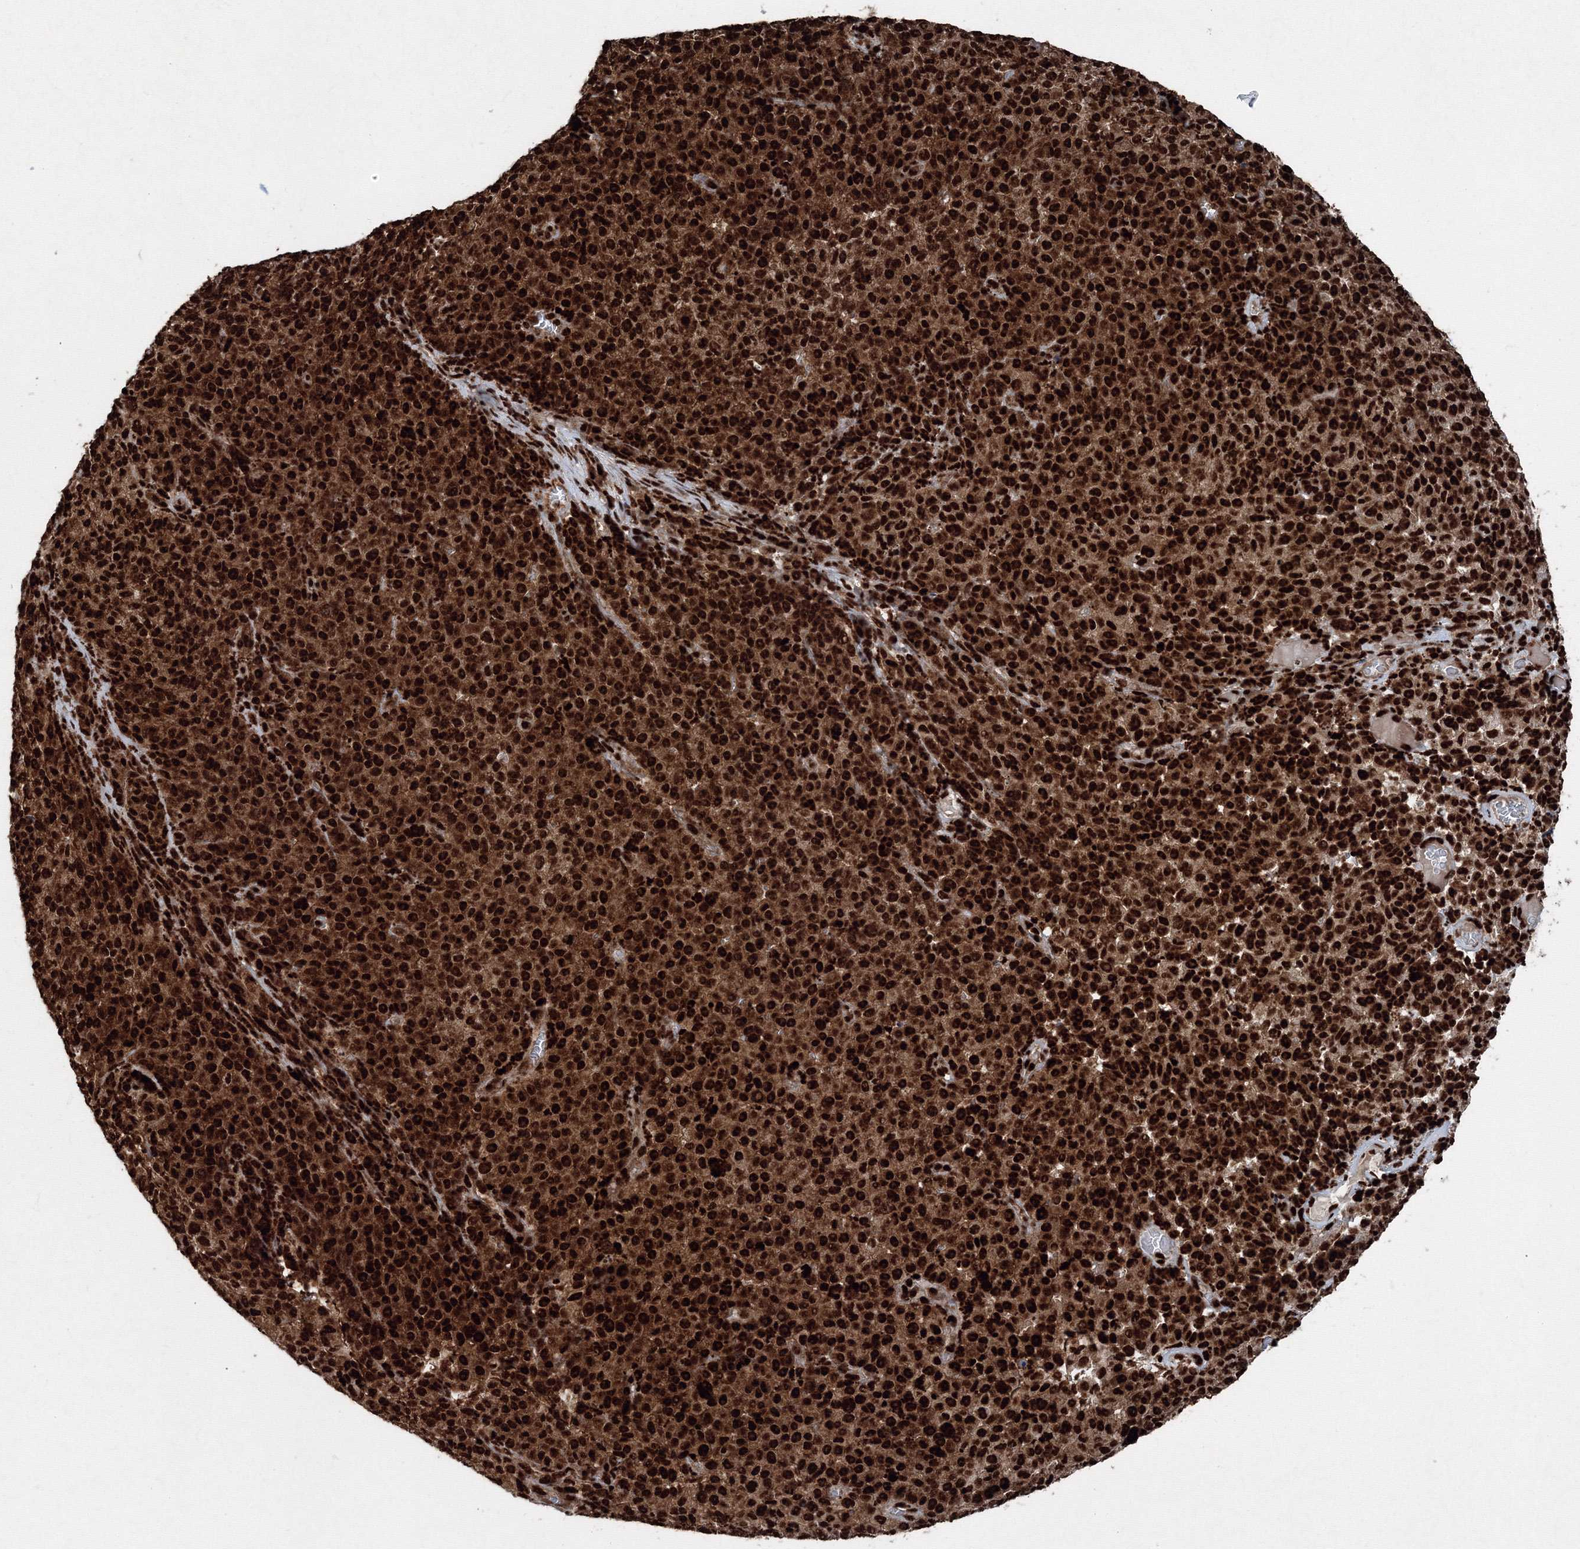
{"staining": {"intensity": "strong", "quantity": ">75%", "location": "cytoplasmic/membranous,nuclear"}, "tissue": "melanoma", "cell_type": "Tumor cells", "image_type": "cancer", "snomed": [{"axis": "morphology", "description": "Malignant melanoma, NOS"}, {"axis": "topography", "description": "Skin"}], "caption": "Approximately >75% of tumor cells in human melanoma exhibit strong cytoplasmic/membranous and nuclear protein expression as visualized by brown immunohistochemical staining.", "gene": "SNRPC", "patient": {"sex": "female", "age": 82}}